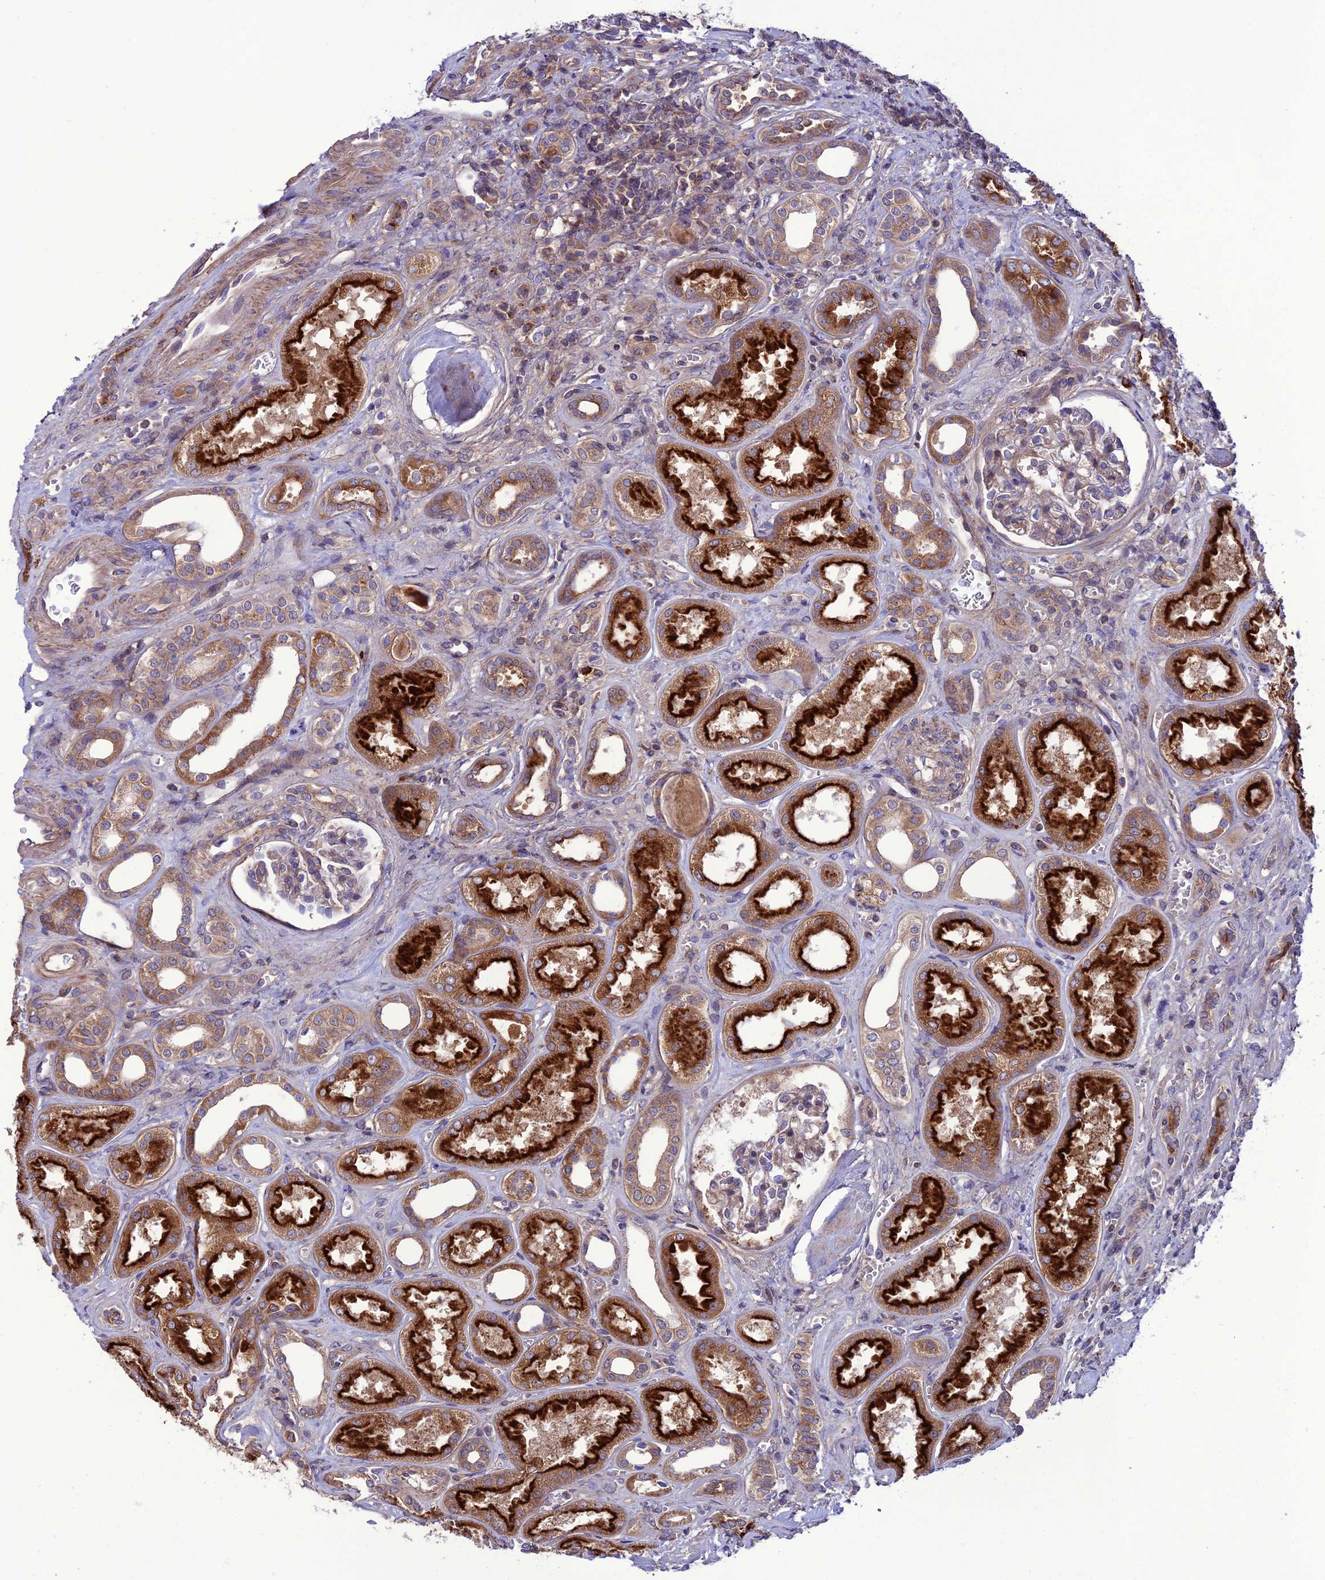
{"staining": {"intensity": "weak", "quantity": "25%-75%", "location": "cytoplasmic/membranous"}, "tissue": "kidney", "cell_type": "Cells in glomeruli", "image_type": "normal", "snomed": [{"axis": "morphology", "description": "Normal tissue, NOS"}, {"axis": "morphology", "description": "Adenocarcinoma, NOS"}, {"axis": "topography", "description": "Kidney"}], "caption": "Human kidney stained with a brown dye displays weak cytoplasmic/membranous positive positivity in approximately 25%-75% of cells in glomeruli.", "gene": "PPIL3", "patient": {"sex": "female", "age": 68}}